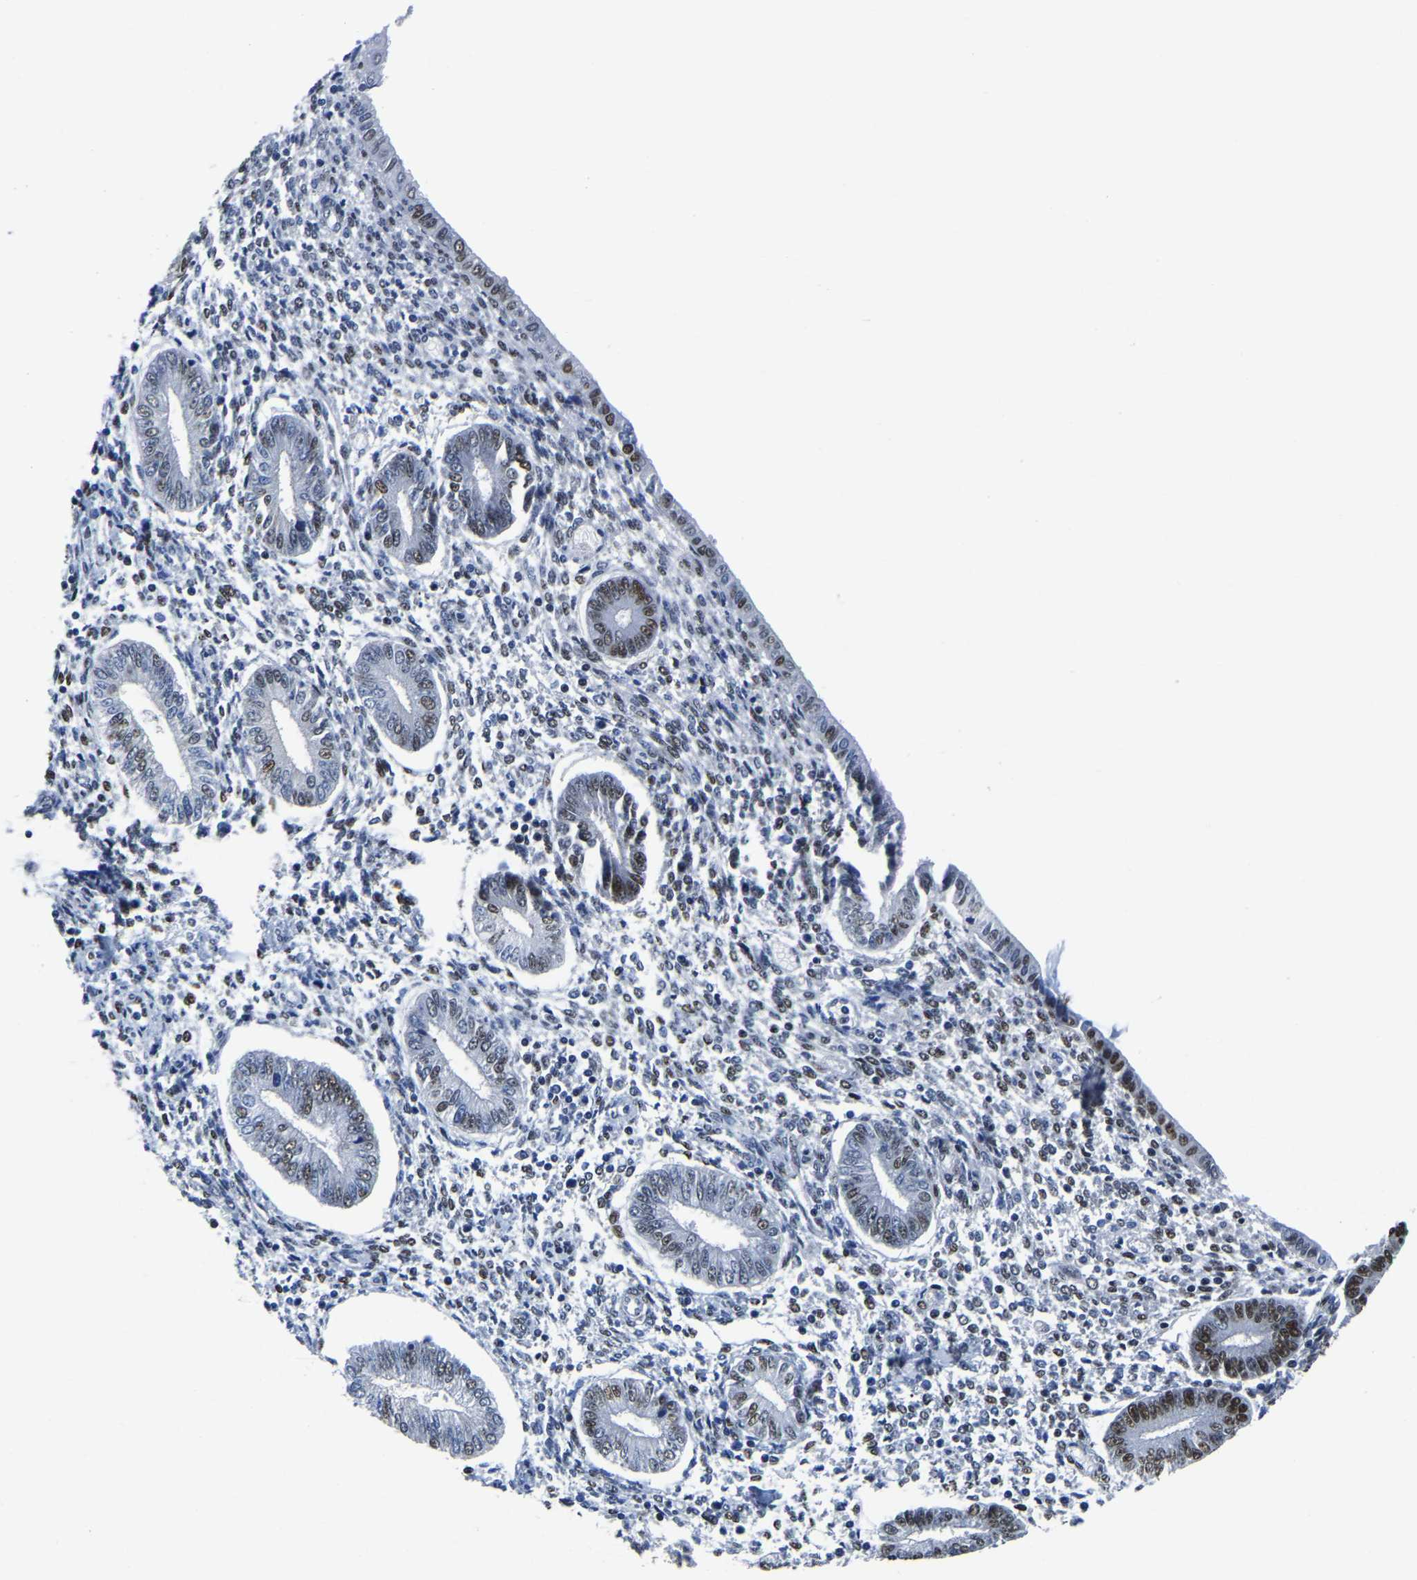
{"staining": {"intensity": "moderate", "quantity": "25%-75%", "location": "nuclear"}, "tissue": "endometrium", "cell_type": "Cells in endometrial stroma", "image_type": "normal", "snomed": [{"axis": "morphology", "description": "Normal tissue, NOS"}, {"axis": "topography", "description": "Endometrium"}], "caption": "Brown immunohistochemical staining in normal endometrium reveals moderate nuclear expression in about 25%-75% of cells in endometrial stroma. The staining was performed using DAB (3,3'-diaminobenzidine), with brown indicating positive protein expression. Nuclei are stained blue with hematoxylin.", "gene": "UBA1", "patient": {"sex": "female", "age": 50}}